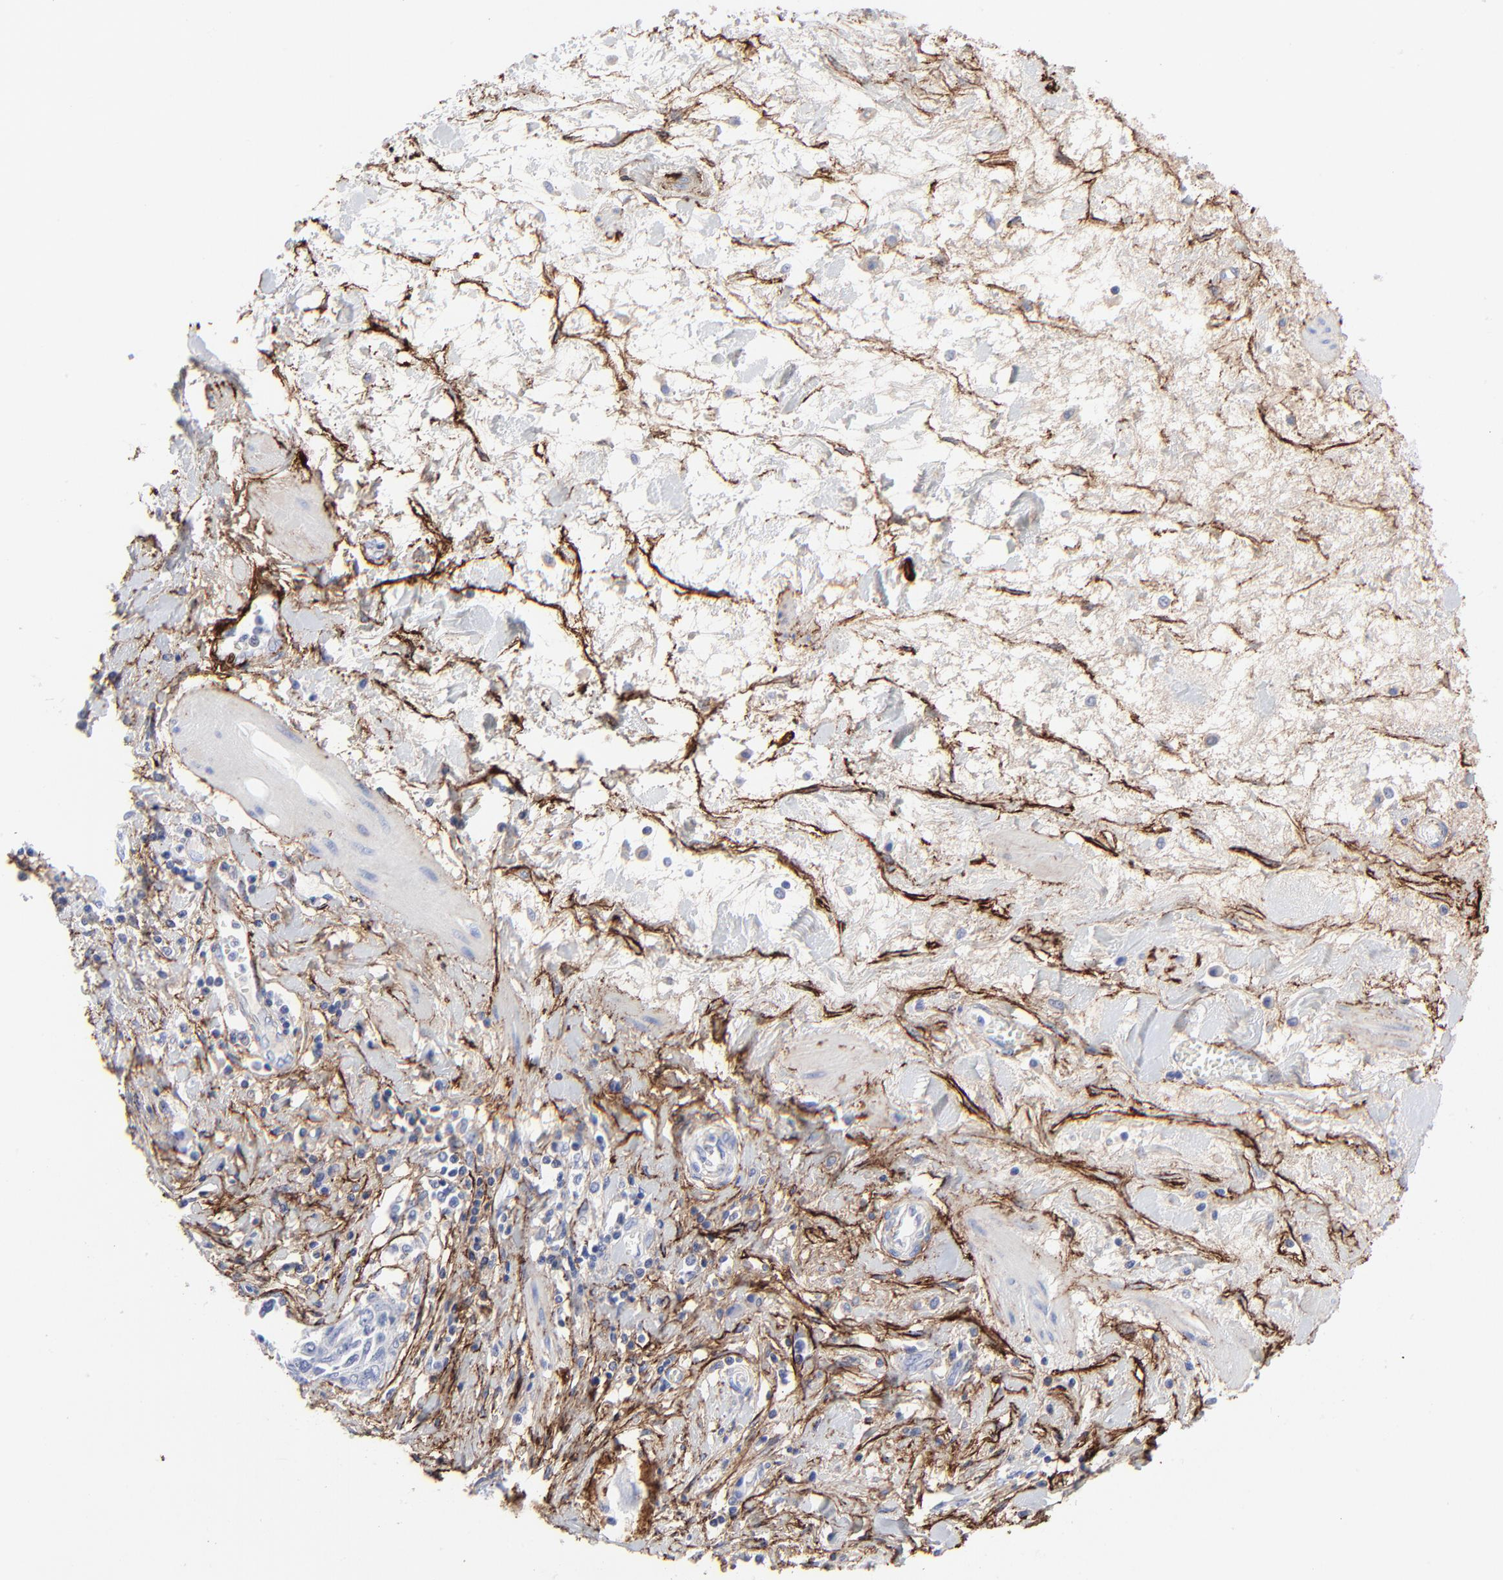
{"staining": {"intensity": "negative", "quantity": "none", "location": "none"}, "tissue": "ovarian cancer", "cell_type": "Tumor cells", "image_type": "cancer", "snomed": [{"axis": "morphology", "description": "Cystadenocarcinoma, serous, NOS"}, {"axis": "topography", "description": "Ovary"}], "caption": "A micrograph of ovarian cancer stained for a protein displays no brown staining in tumor cells. (DAB immunohistochemistry (IHC) visualized using brightfield microscopy, high magnification).", "gene": "FBLN2", "patient": {"sex": "female", "age": 63}}